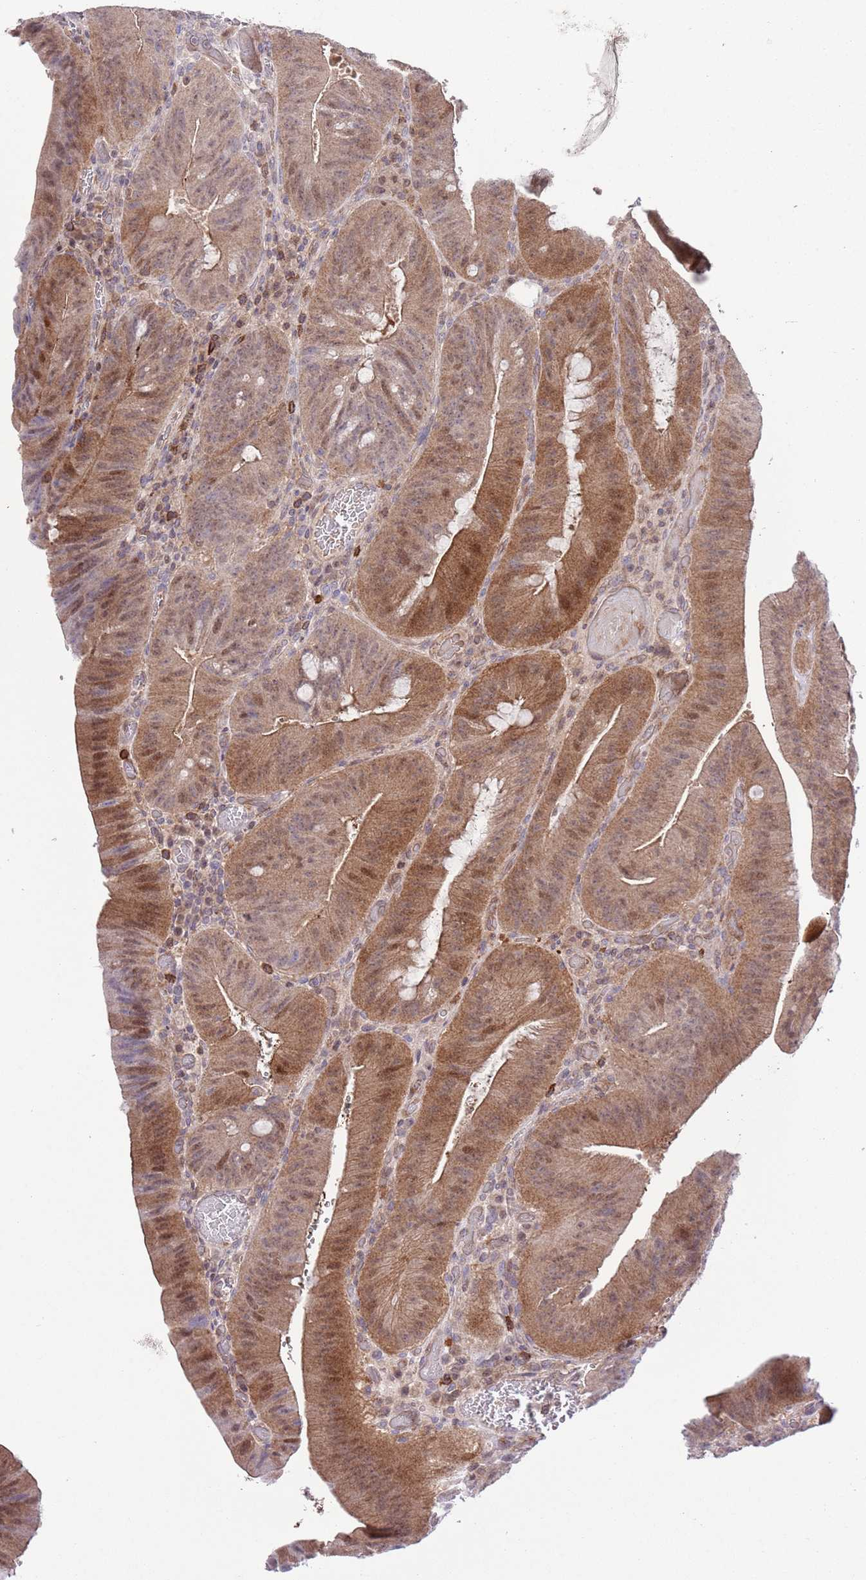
{"staining": {"intensity": "moderate", "quantity": ">75%", "location": "cytoplasmic/membranous,nuclear"}, "tissue": "colorectal cancer", "cell_type": "Tumor cells", "image_type": "cancer", "snomed": [{"axis": "morphology", "description": "Adenocarcinoma, NOS"}, {"axis": "topography", "description": "Colon"}], "caption": "IHC (DAB) staining of colorectal cancer (adenocarcinoma) shows moderate cytoplasmic/membranous and nuclear protein positivity in approximately >75% of tumor cells. The staining was performed using DAB, with brown indicating positive protein expression. Nuclei are stained blue with hematoxylin.", "gene": "HDHD2", "patient": {"sex": "female", "age": 43}}